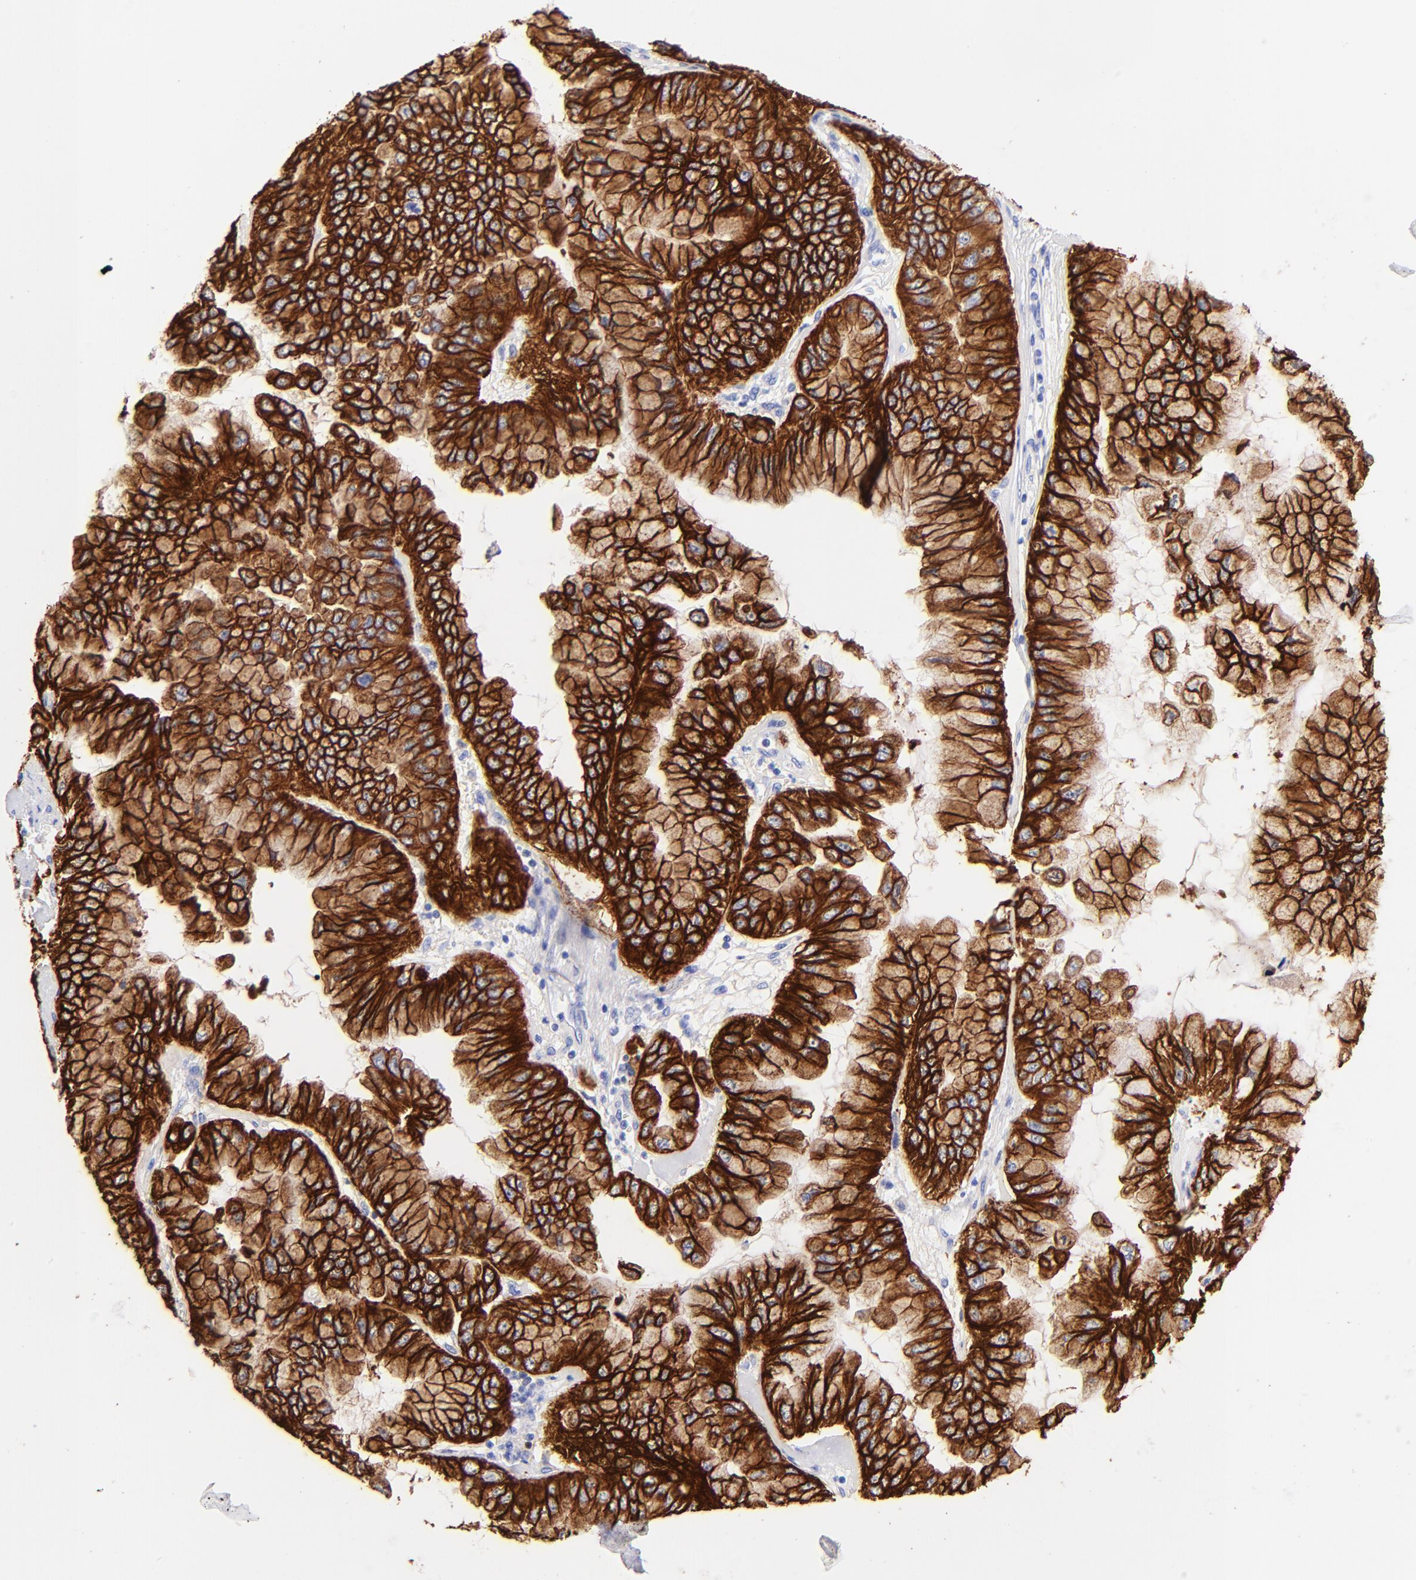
{"staining": {"intensity": "strong", "quantity": ">75%", "location": "cytoplasmic/membranous"}, "tissue": "liver cancer", "cell_type": "Tumor cells", "image_type": "cancer", "snomed": [{"axis": "morphology", "description": "Cholangiocarcinoma"}, {"axis": "topography", "description": "Liver"}], "caption": "The immunohistochemical stain highlights strong cytoplasmic/membranous staining in tumor cells of liver cholangiocarcinoma tissue. Immunohistochemistry stains the protein of interest in brown and the nuclei are stained blue.", "gene": "KRT19", "patient": {"sex": "female", "age": 79}}